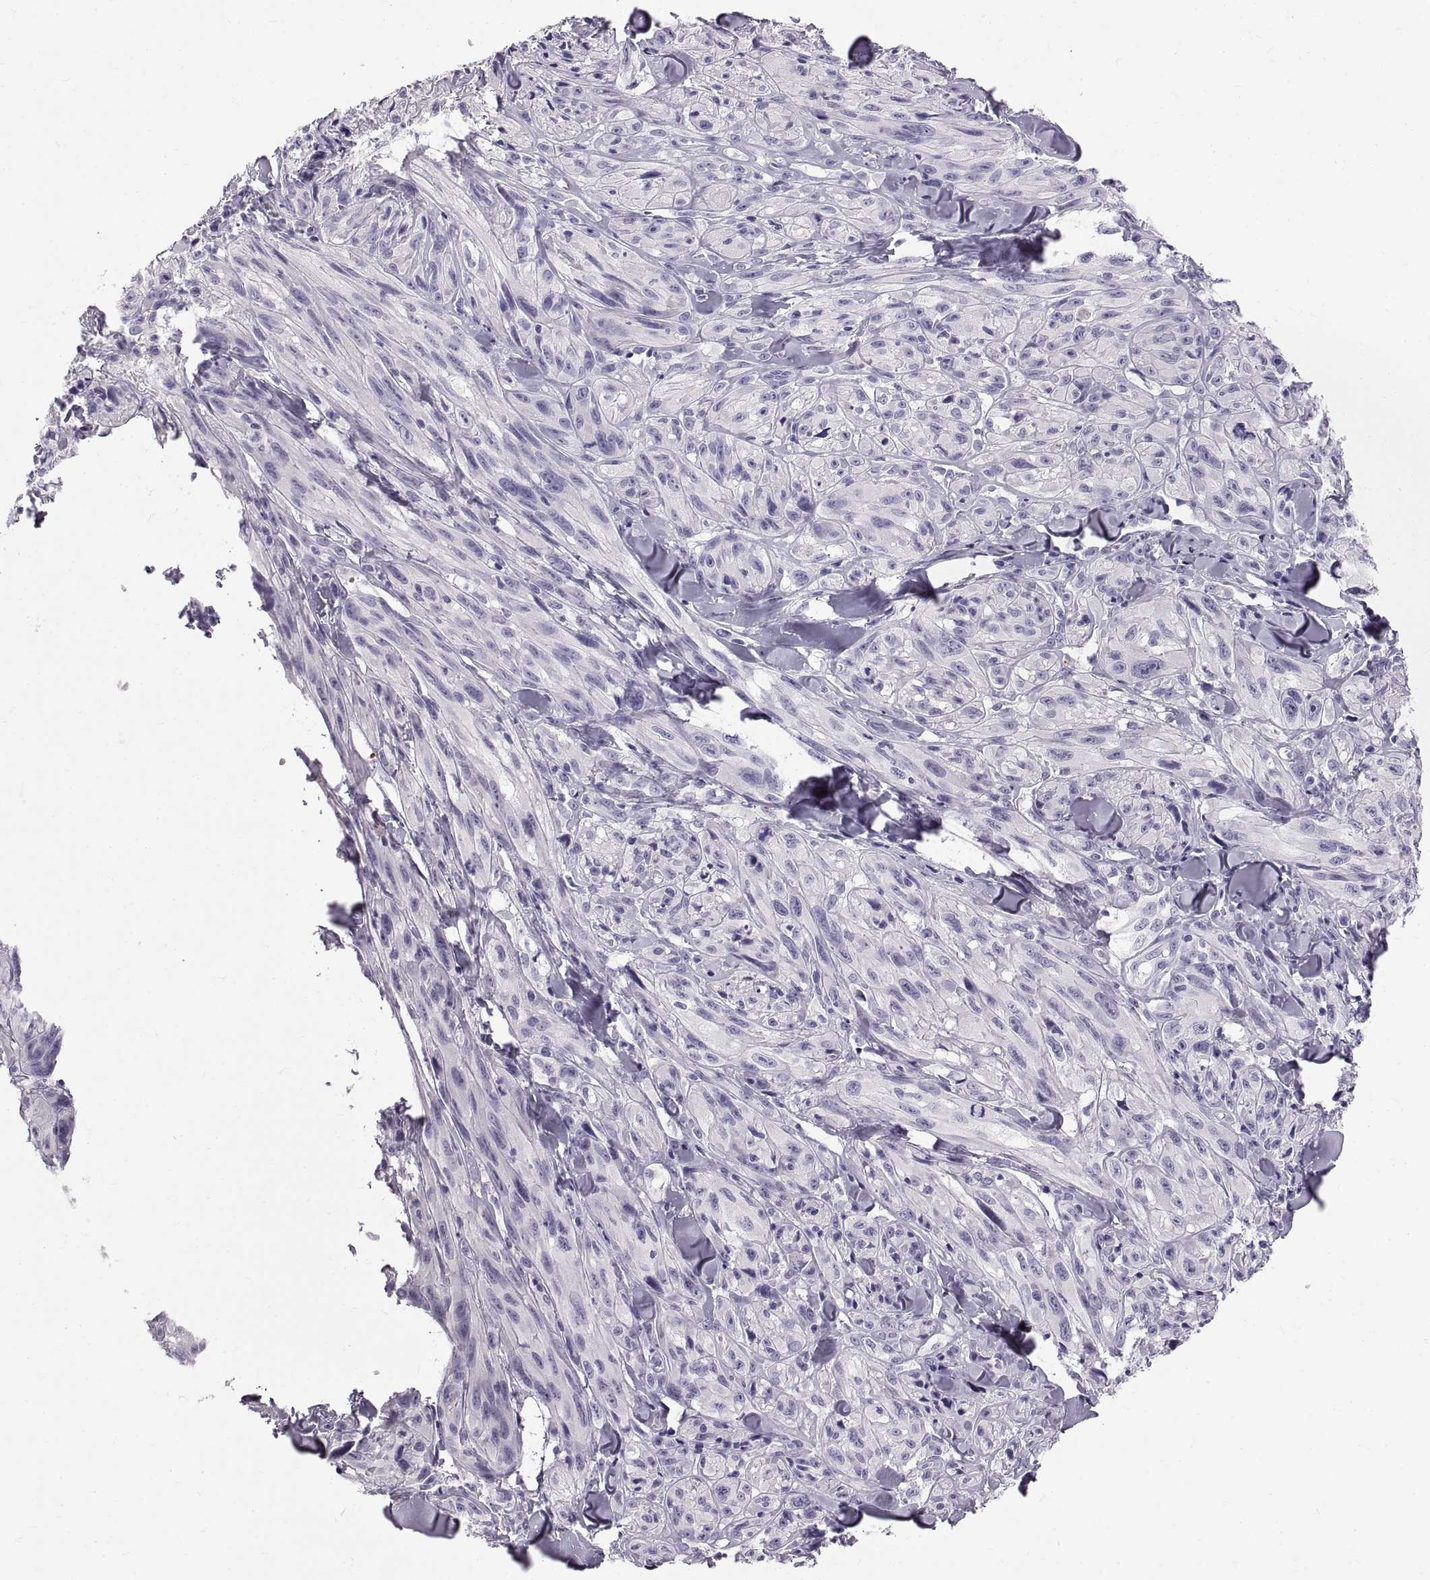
{"staining": {"intensity": "negative", "quantity": "none", "location": "none"}, "tissue": "melanoma", "cell_type": "Tumor cells", "image_type": "cancer", "snomed": [{"axis": "morphology", "description": "Malignant melanoma, NOS"}, {"axis": "topography", "description": "Skin"}], "caption": "Human malignant melanoma stained for a protein using IHC reveals no staining in tumor cells.", "gene": "WFDC8", "patient": {"sex": "male", "age": 67}}